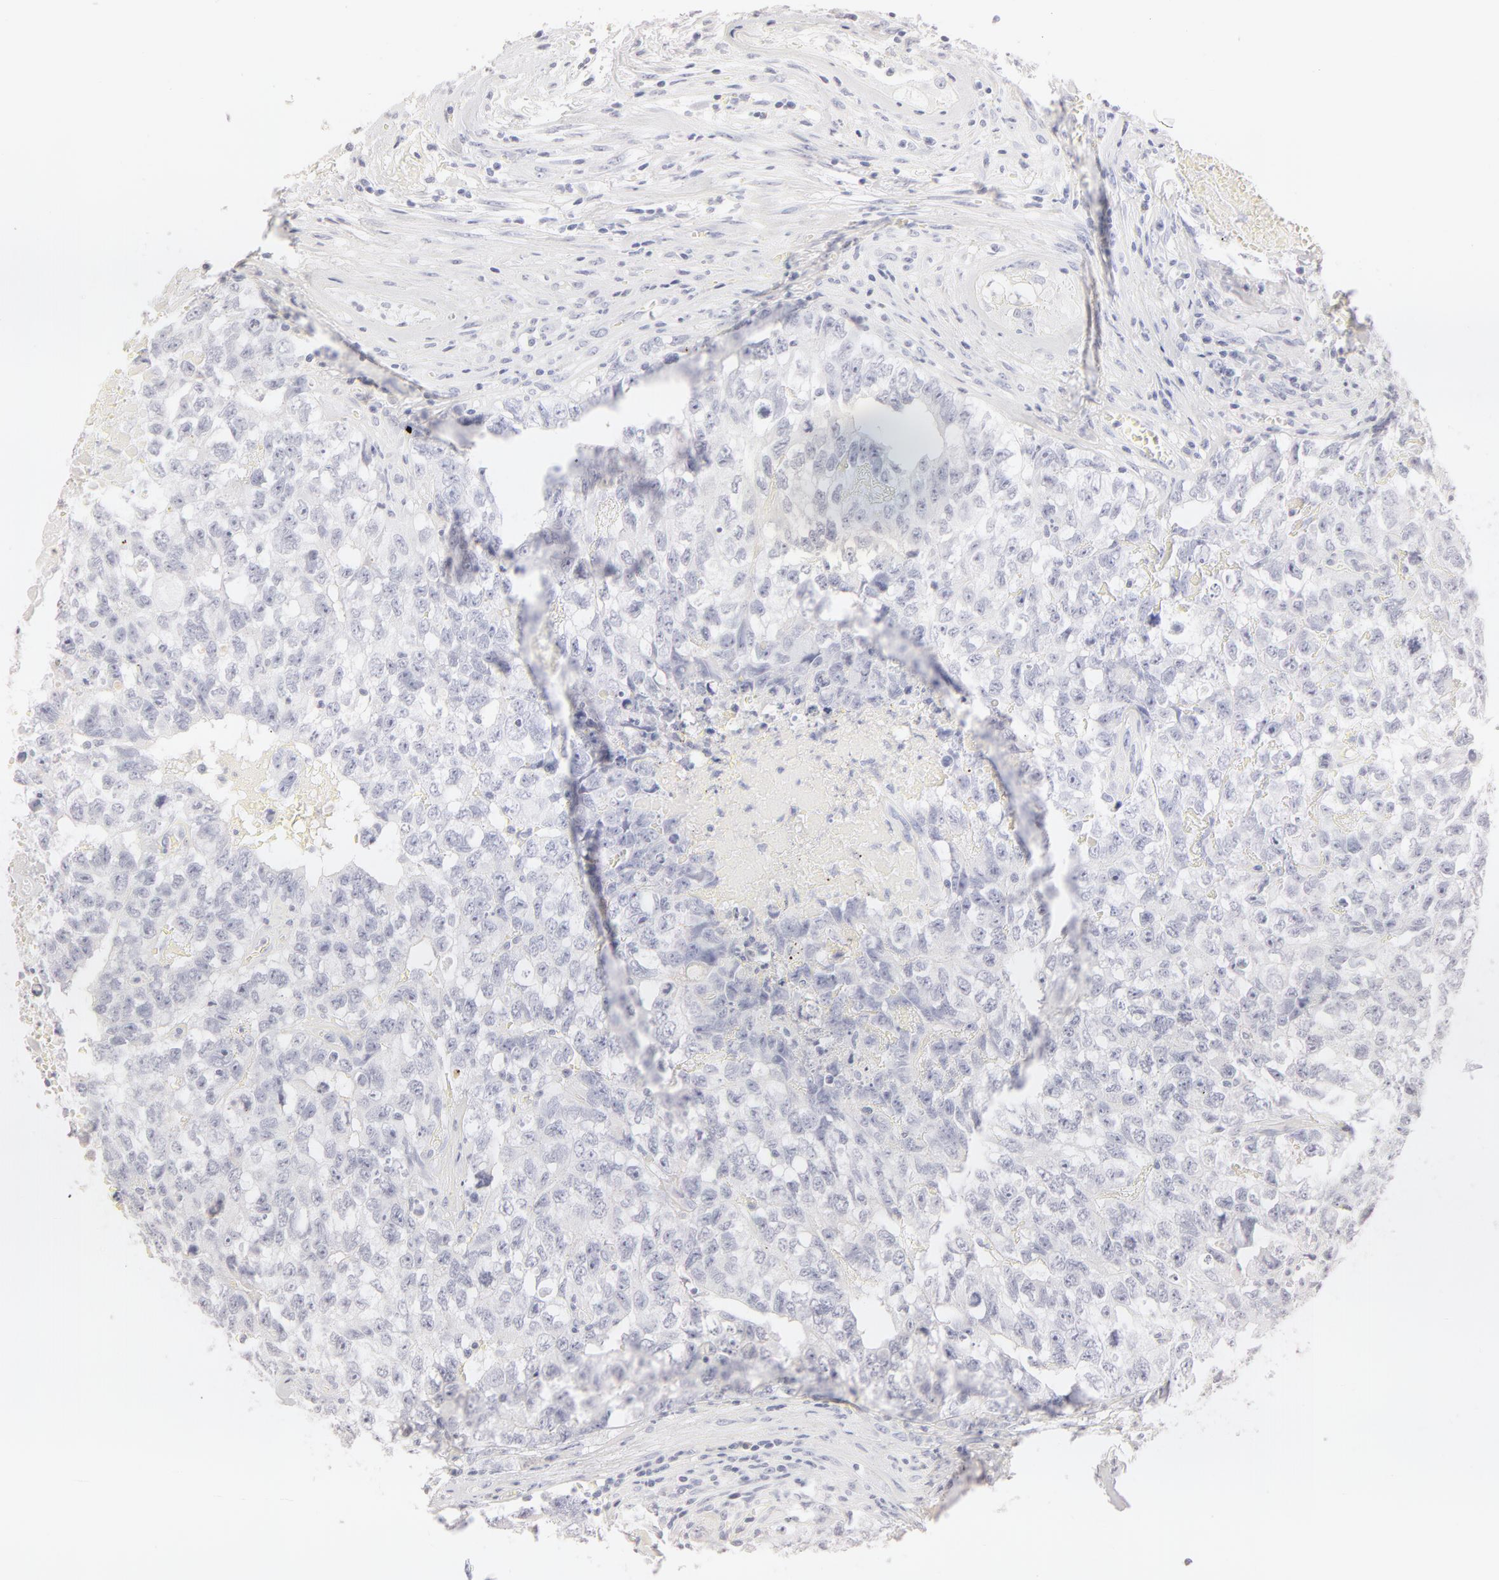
{"staining": {"intensity": "negative", "quantity": "none", "location": "none"}, "tissue": "testis cancer", "cell_type": "Tumor cells", "image_type": "cancer", "snomed": [{"axis": "morphology", "description": "Carcinoma, Embryonal, NOS"}, {"axis": "topography", "description": "Testis"}], "caption": "Human embryonal carcinoma (testis) stained for a protein using immunohistochemistry exhibits no expression in tumor cells.", "gene": "LGALS7B", "patient": {"sex": "male", "age": 31}}